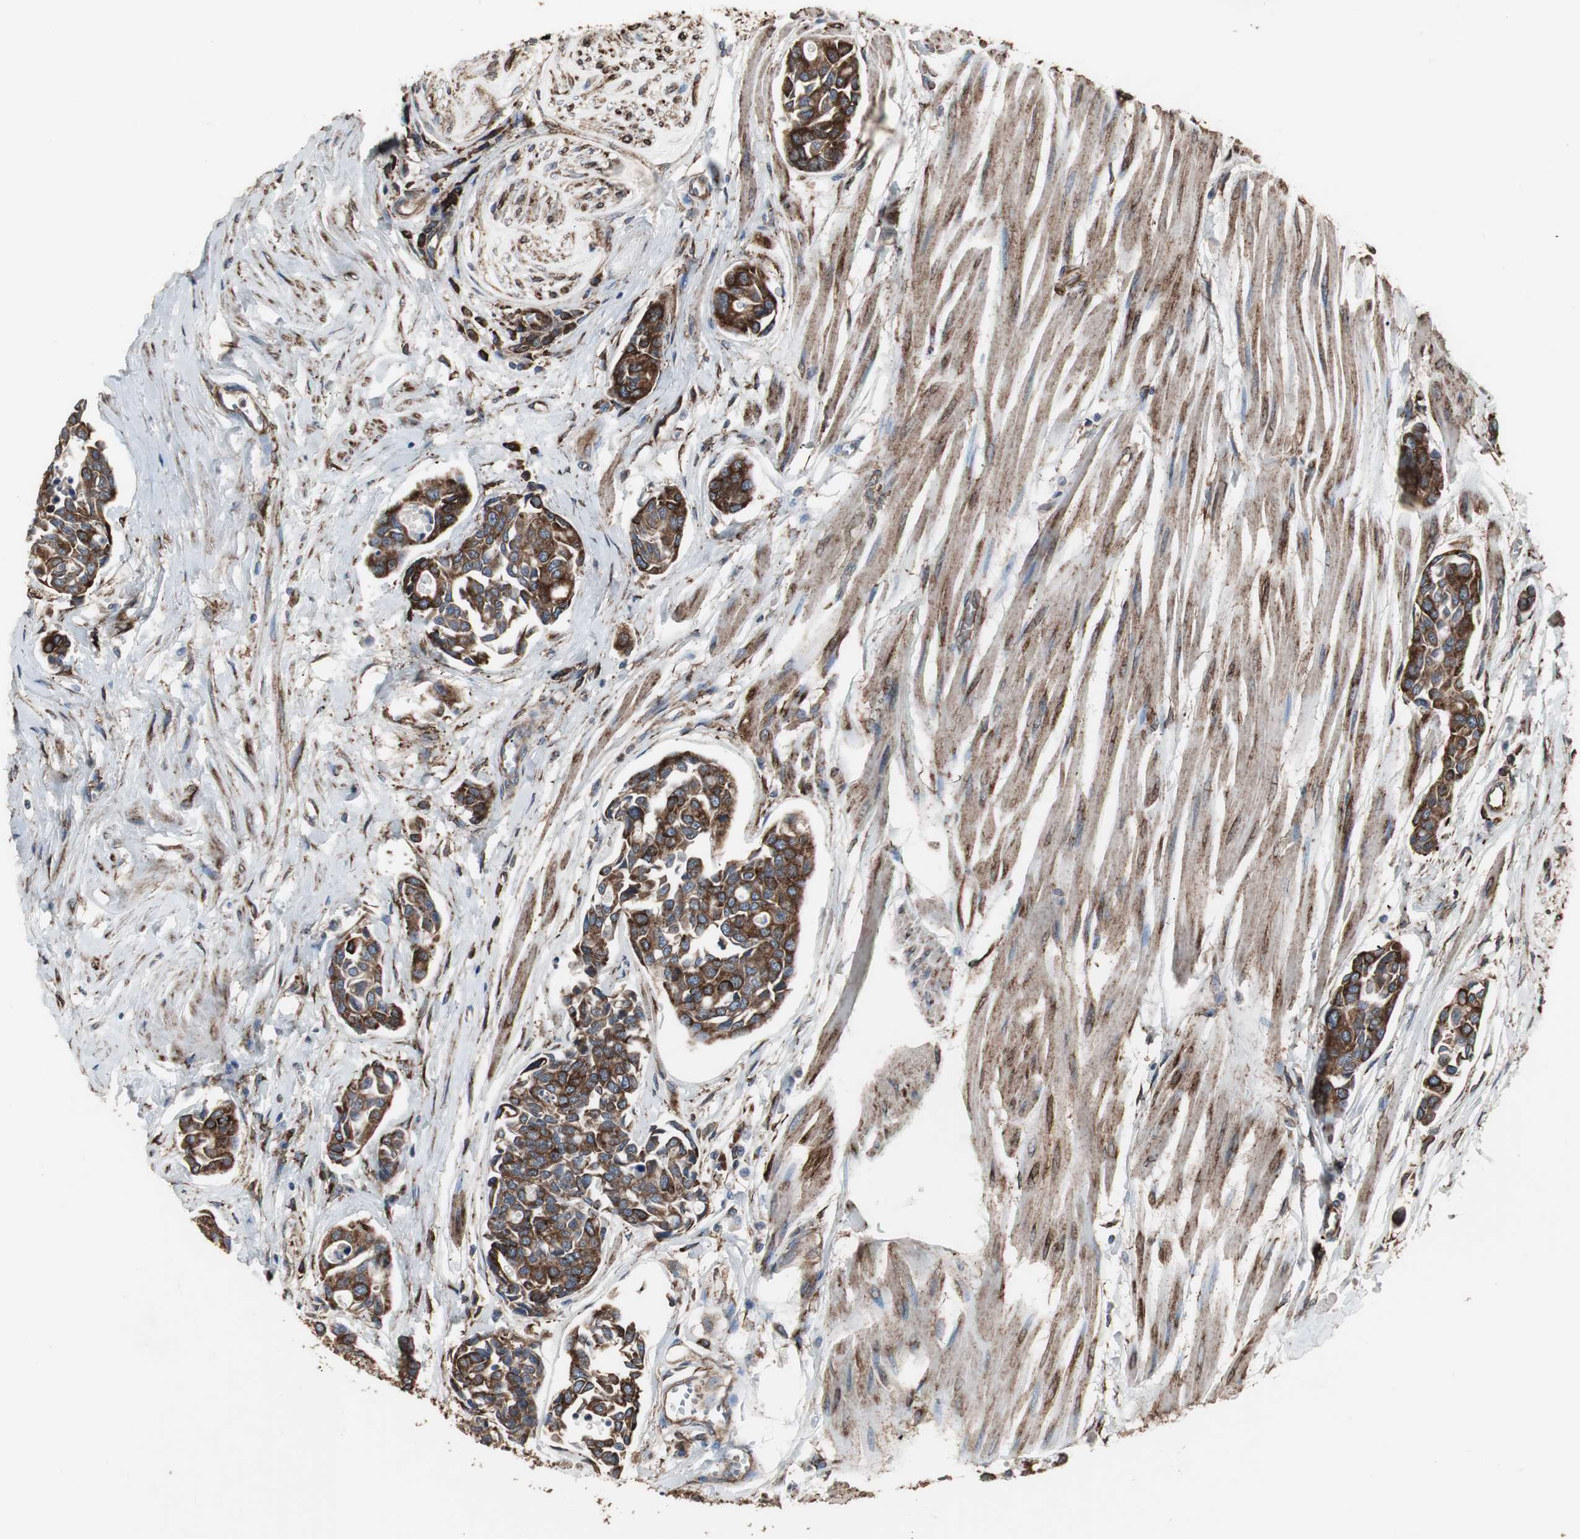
{"staining": {"intensity": "strong", "quantity": ">75%", "location": "cytoplasmic/membranous"}, "tissue": "urothelial cancer", "cell_type": "Tumor cells", "image_type": "cancer", "snomed": [{"axis": "morphology", "description": "Urothelial carcinoma, High grade"}, {"axis": "topography", "description": "Urinary bladder"}], "caption": "Immunohistochemistry (IHC) (DAB (3,3'-diaminobenzidine)) staining of human urothelial cancer displays strong cytoplasmic/membranous protein staining in approximately >75% of tumor cells.", "gene": "CALU", "patient": {"sex": "male", "age": 78}}